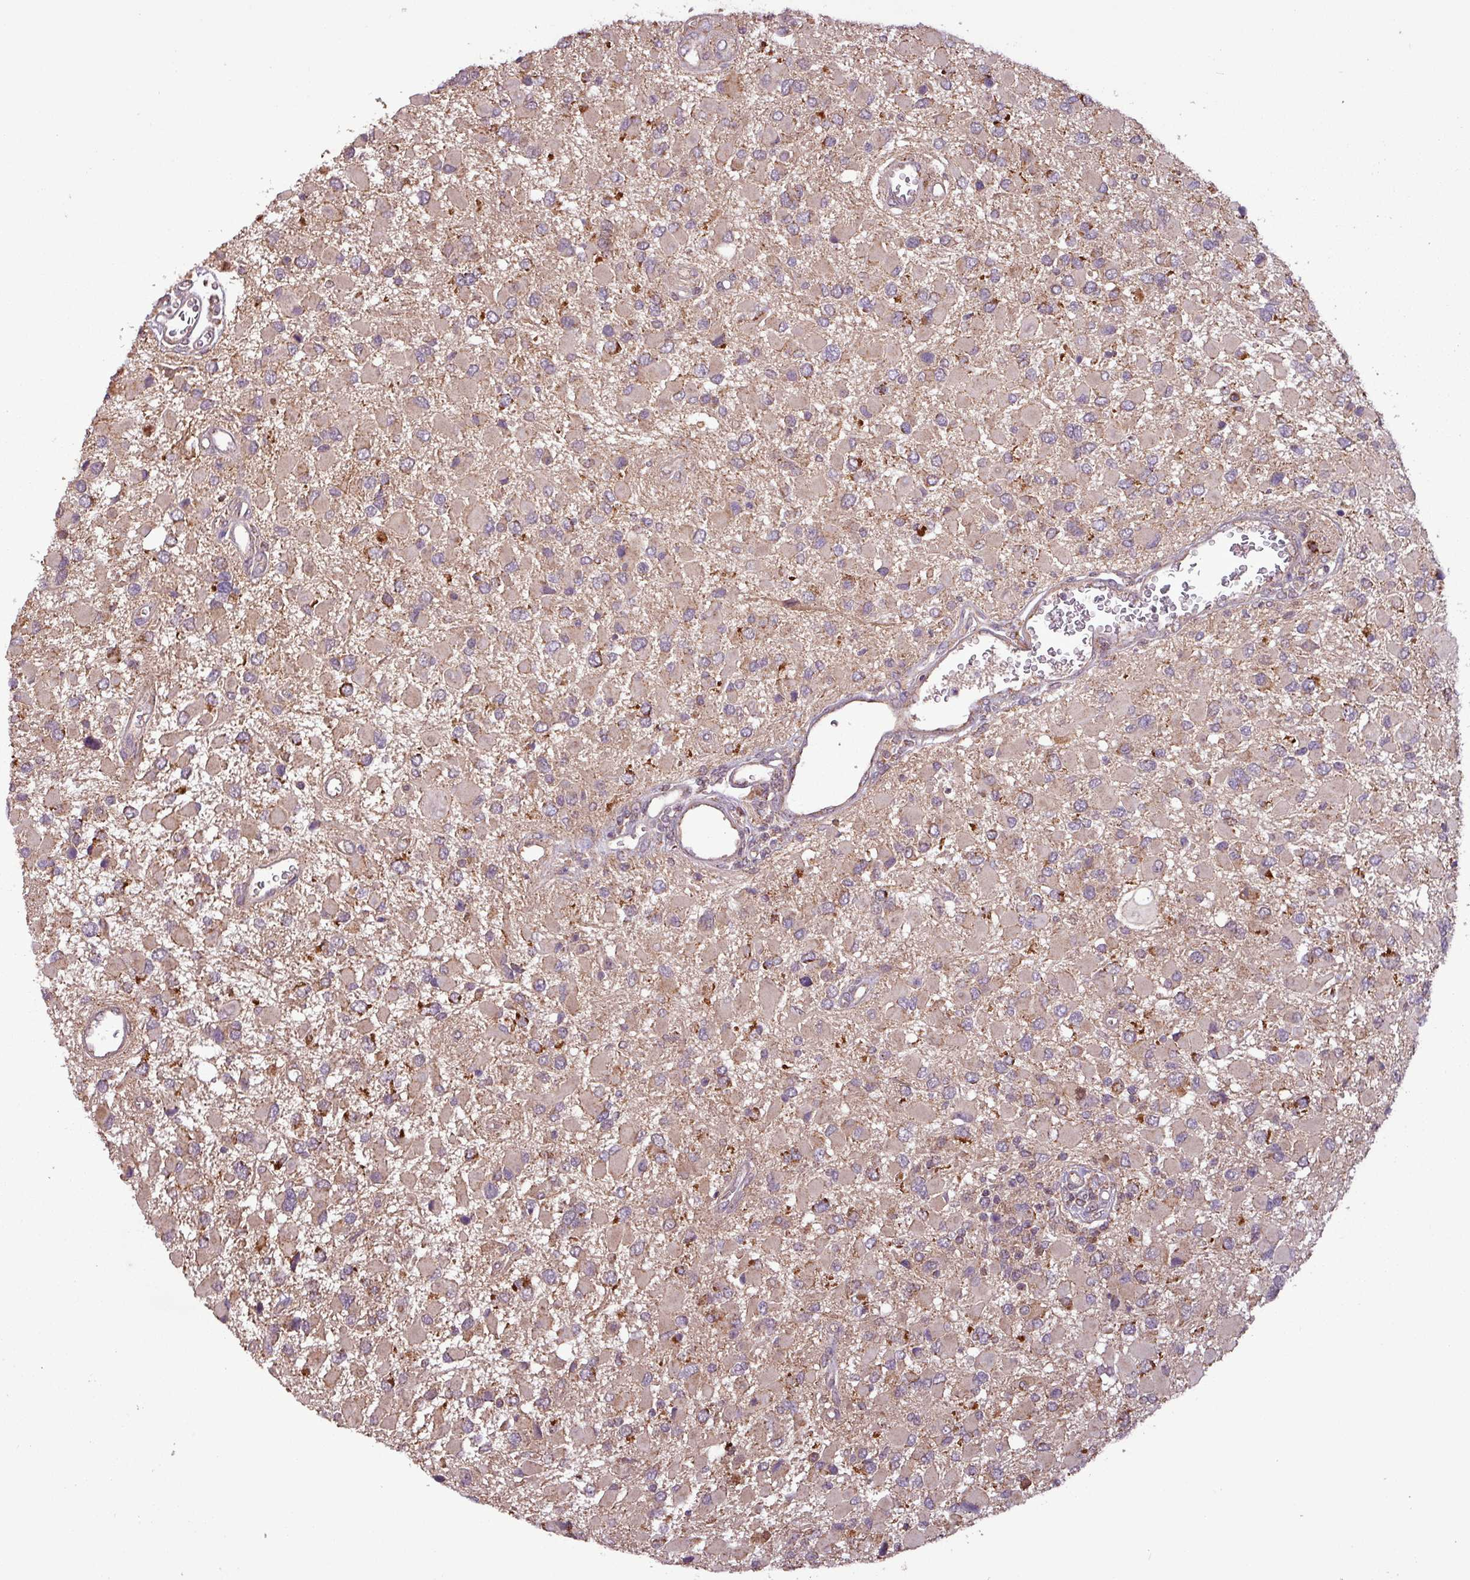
{"staining": {"intensity": "moderate", "quantity": "25%-75%", "location": "cytoplasmic/membranous"}, "tissue": "glioma", "cell_type": "Tumor cells", "image_type": "cancer", "snomed": [{"axis": "morphology", "description": "Glioma, malignant, High grade"}, {"axis": "topography", "description": "Brain"}], "caption": "The micrograph exhibits a brown stain indicating the presence of a protein in the cytoplasmic/membranous of tumor cells in malignant glioma (high-grade). (Stains: DAB in brown, nuclei in blue, Microscopy: brightfield microscopy at high magnification).", "gene": "MCTP2", "patient": {"sex": "male", "age": 53}}